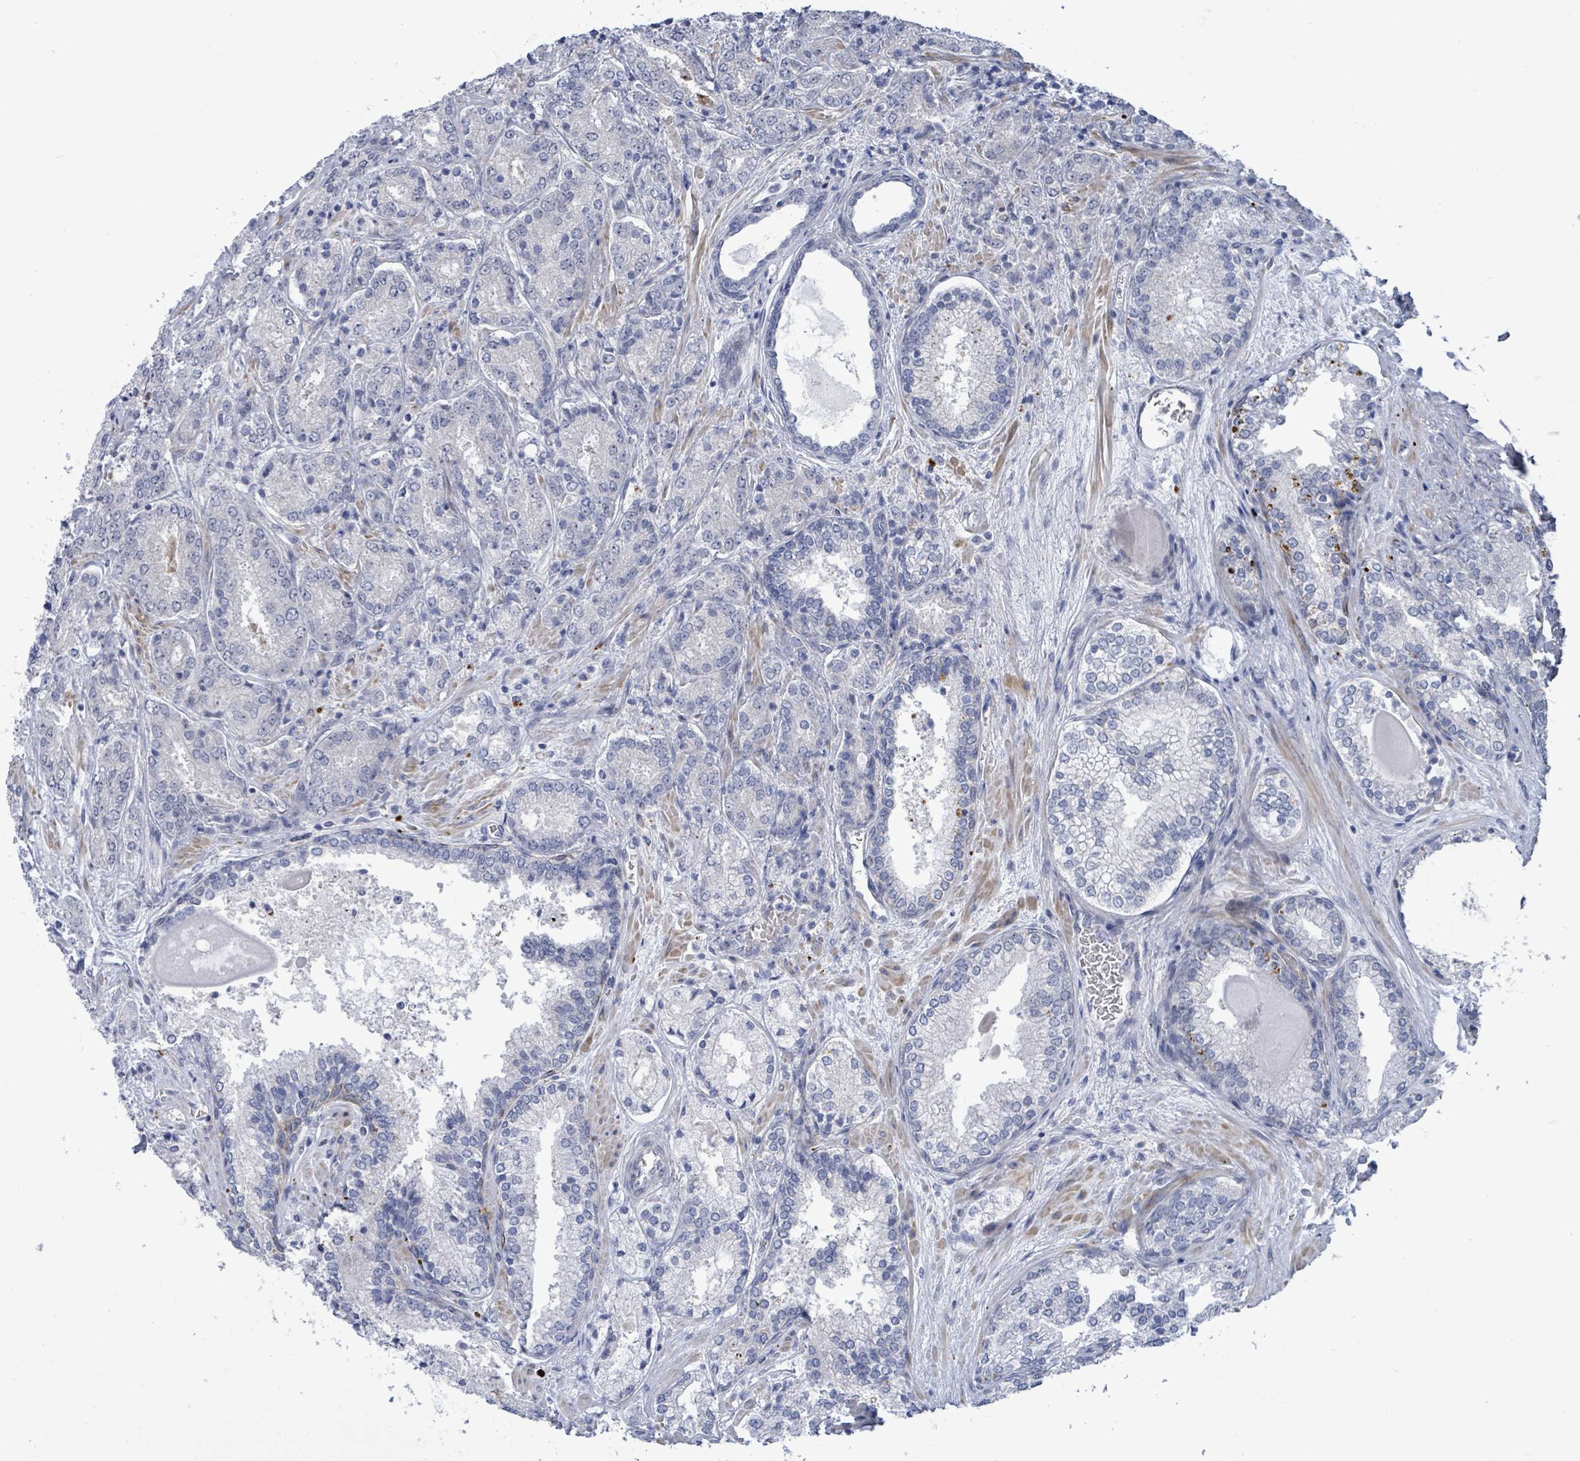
{"staining": {"intensity": "negative", "quantity": "none", "location": "none"}, "tissue": "prostate cancer", "cell_type": "Tumor cells", "image_type": "cancer", "snomed": [{"axis": "morphology", "description": "Adenocarcinoma, High grade"}, {"axis": "topography", "description": "Prostate"}], "caption": "Tumor cells show no significant protein positivity in prostate cancer (adenocarcinoma (high-grade)). The staining is performed using DAB (3,3'-diaminobenzidine) brown chromogen with nuclei counter-stained in using hematoxylin.", "gene": "CT45A5", "patient": {"sex": "male", "age": 63}}